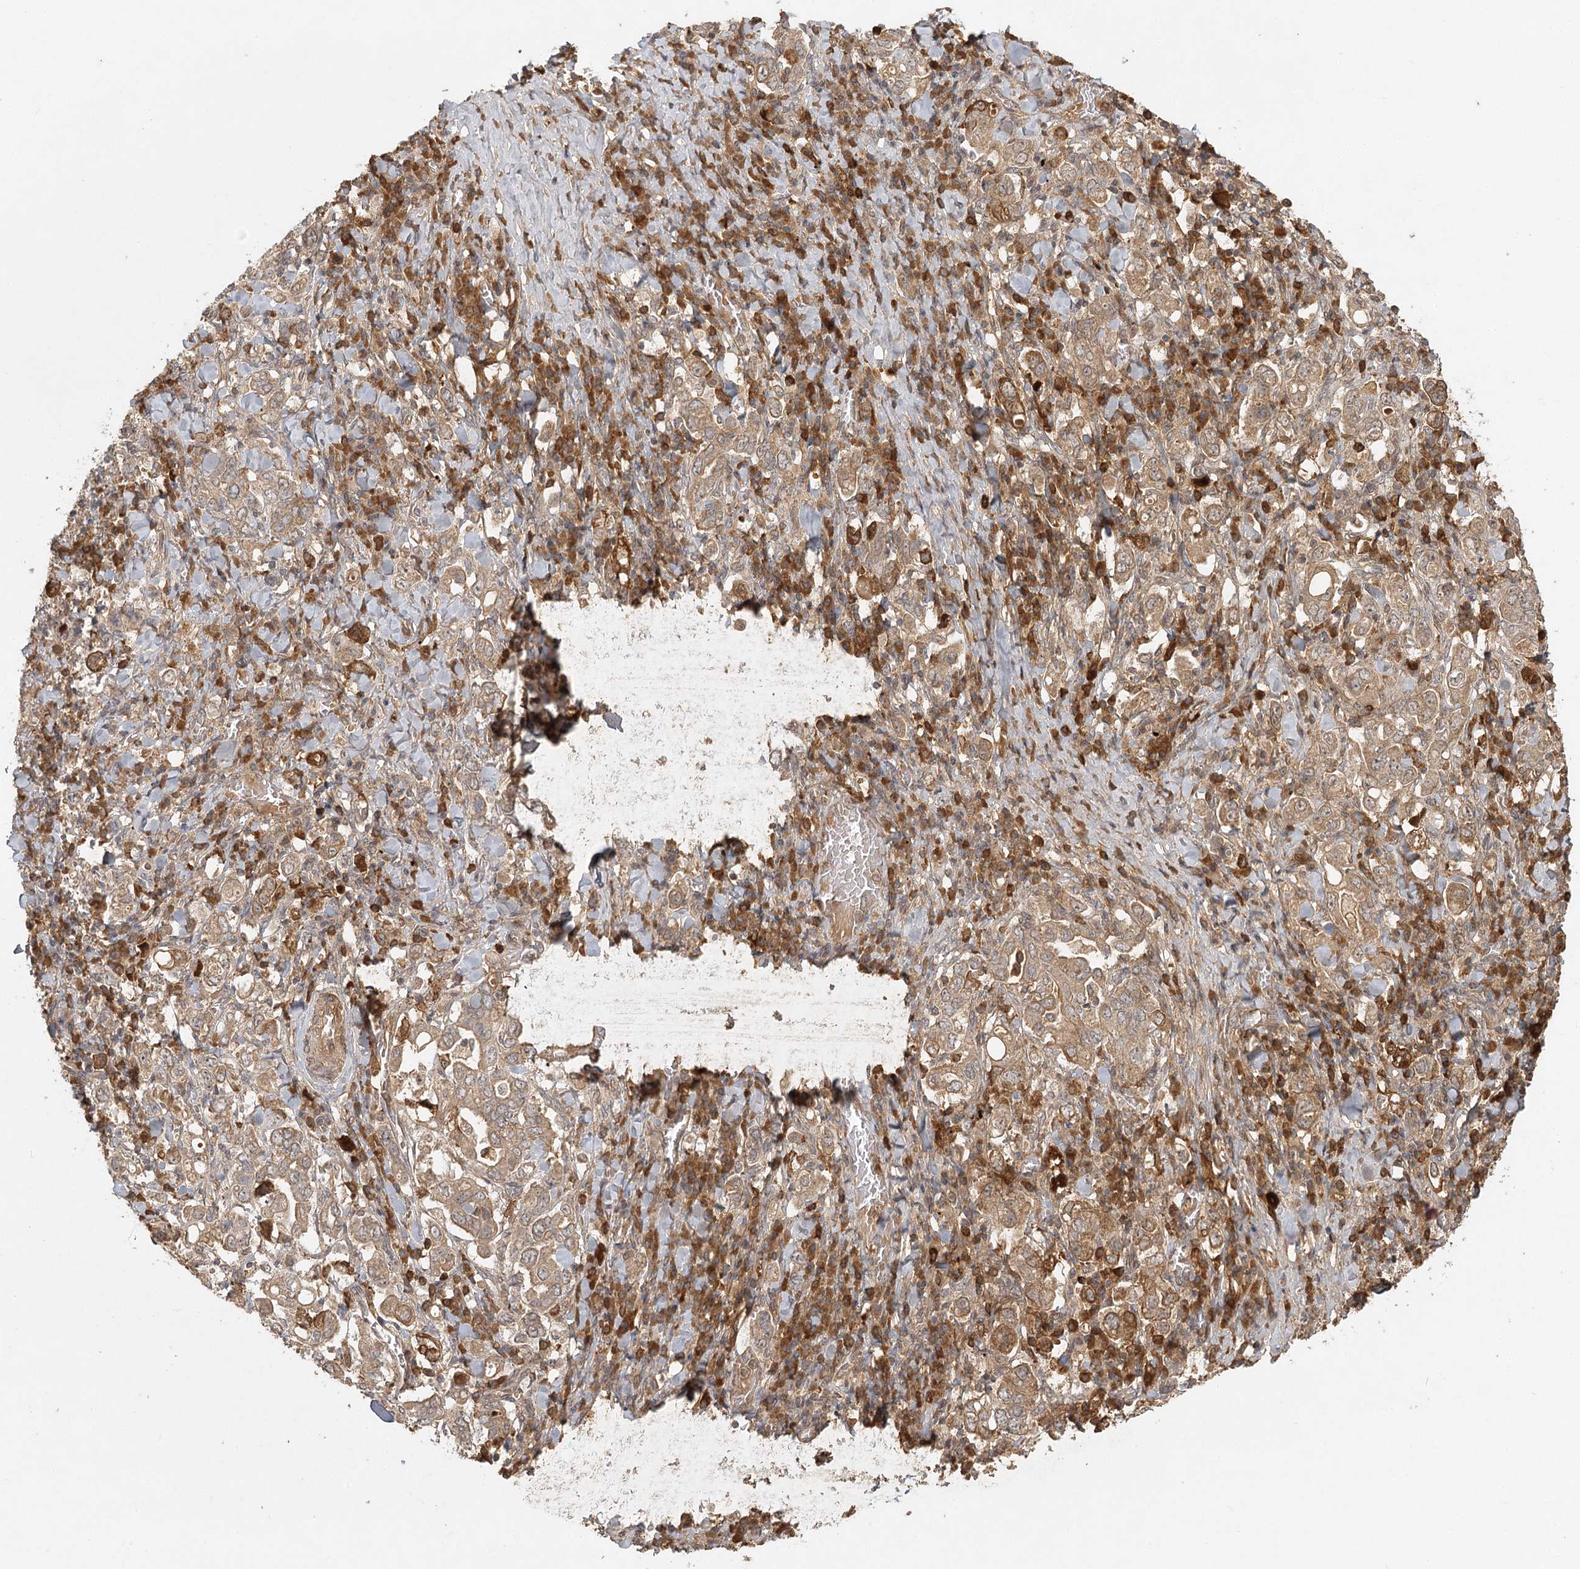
{"staining": {"intensity": "weak", "quantity": ">75%", "location": "cytoplasmic/membranous"}, "tissue": "stomach cancer", "cell_type": "Tumor cells", "image_type": "cancer", "snomed": [{"axis": "morphology", "description": "Adenocarcinoma, NOS"}, {"axis": "topography", "description": "Stomach, upper"}], "caption": "Stomach adenocarcinoma stained with a protein marker shows weak staining in tumor cells.", "gene": "ARL13A", "patient": {"sex": "male", "age": 62}}